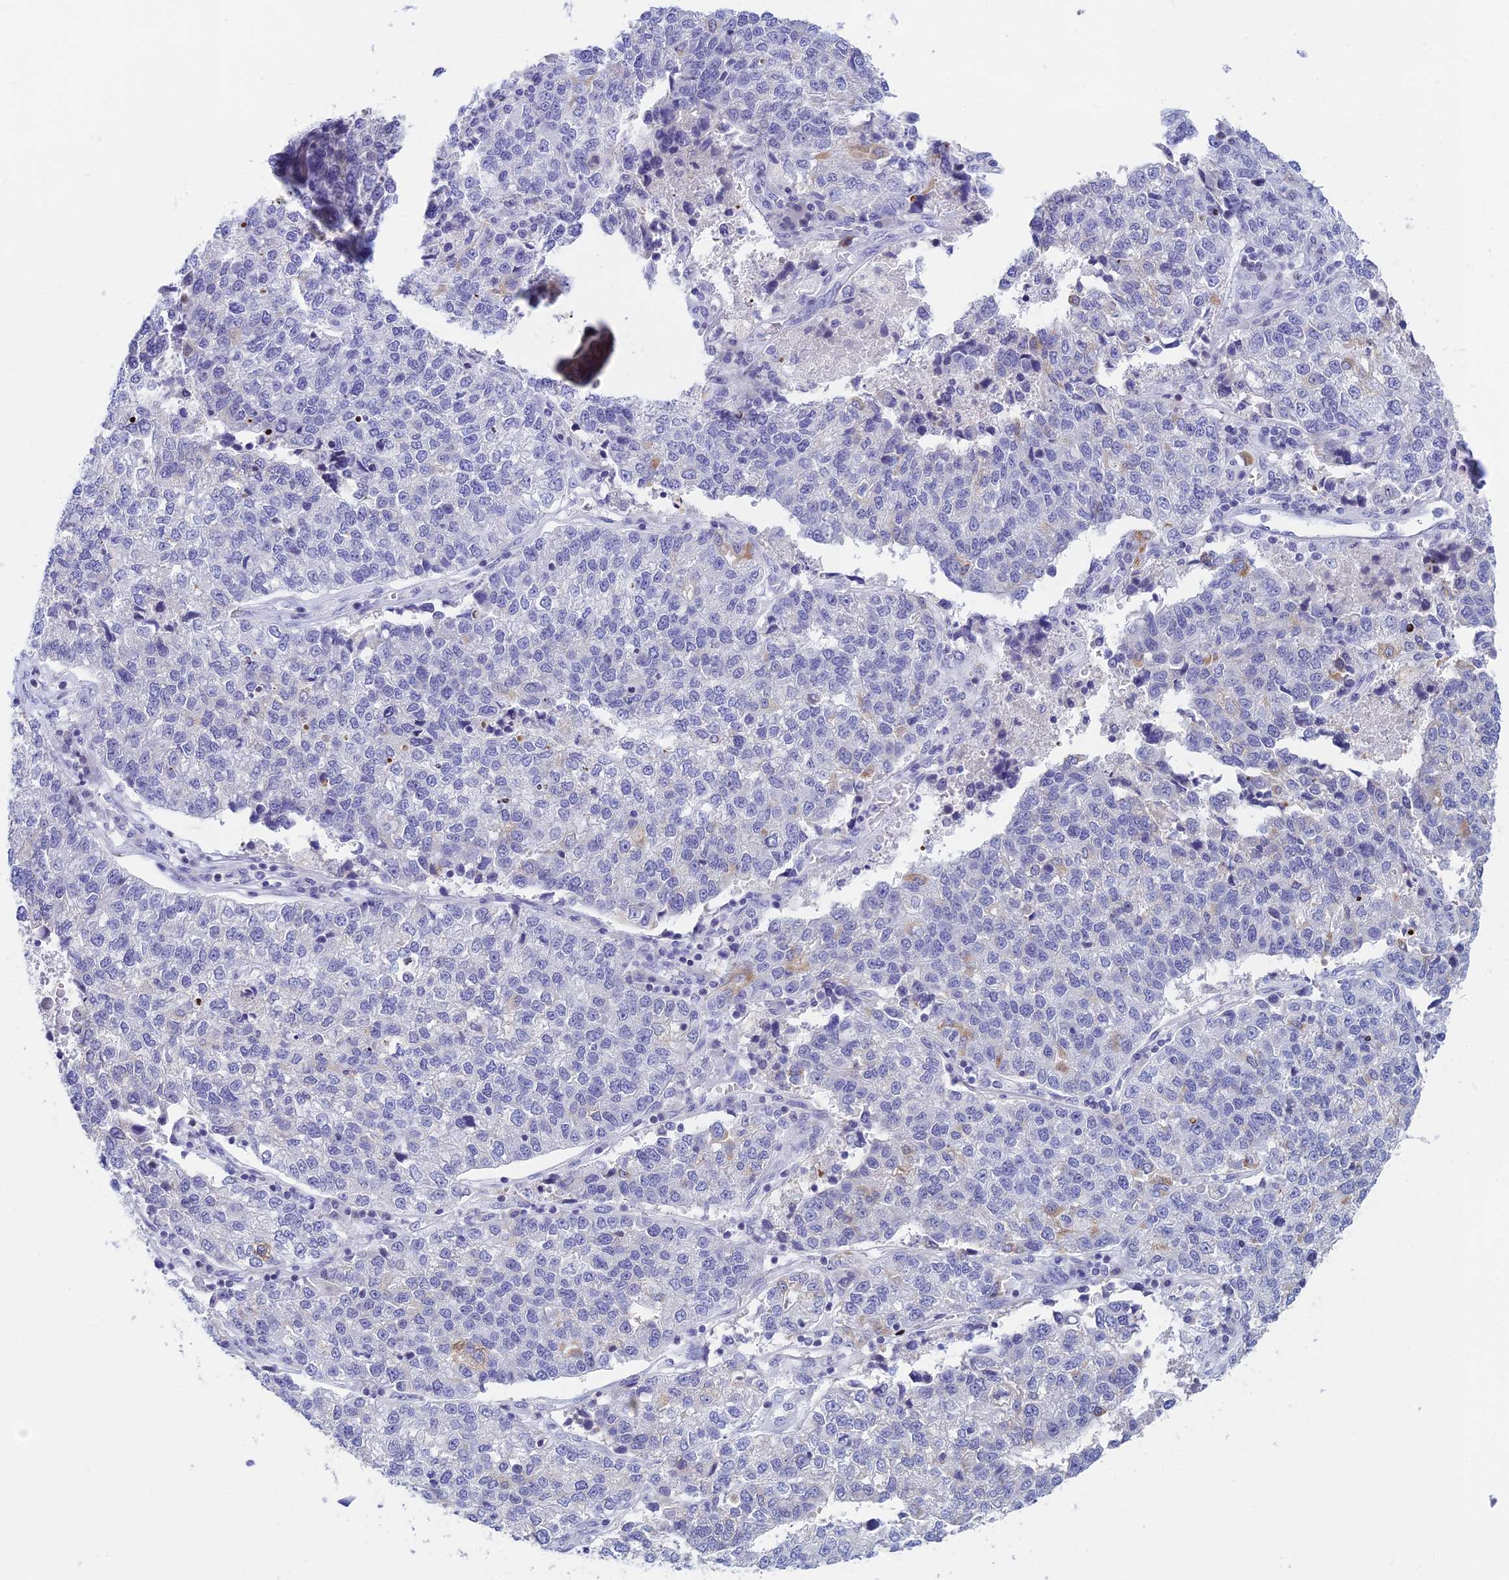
{"staining": {"intensity": "negative", "quantity": "none", "location": "none"}, "tissue": "lung cancer", "cell_type": "Tumor cells", "image_type": "cancer", "snomed": [{"axis": "morphology", "description": "Adenocarcinoma, NOS"}, {"axis": "topography", "description": "Lung"}], "caption": "Adenocarcinoma (lung) stained for a protein using immunohistochemistry exhibits no positivity tumor cells.", "gene": "REXO5", "patient": {"sex": "male", "age": 49}}